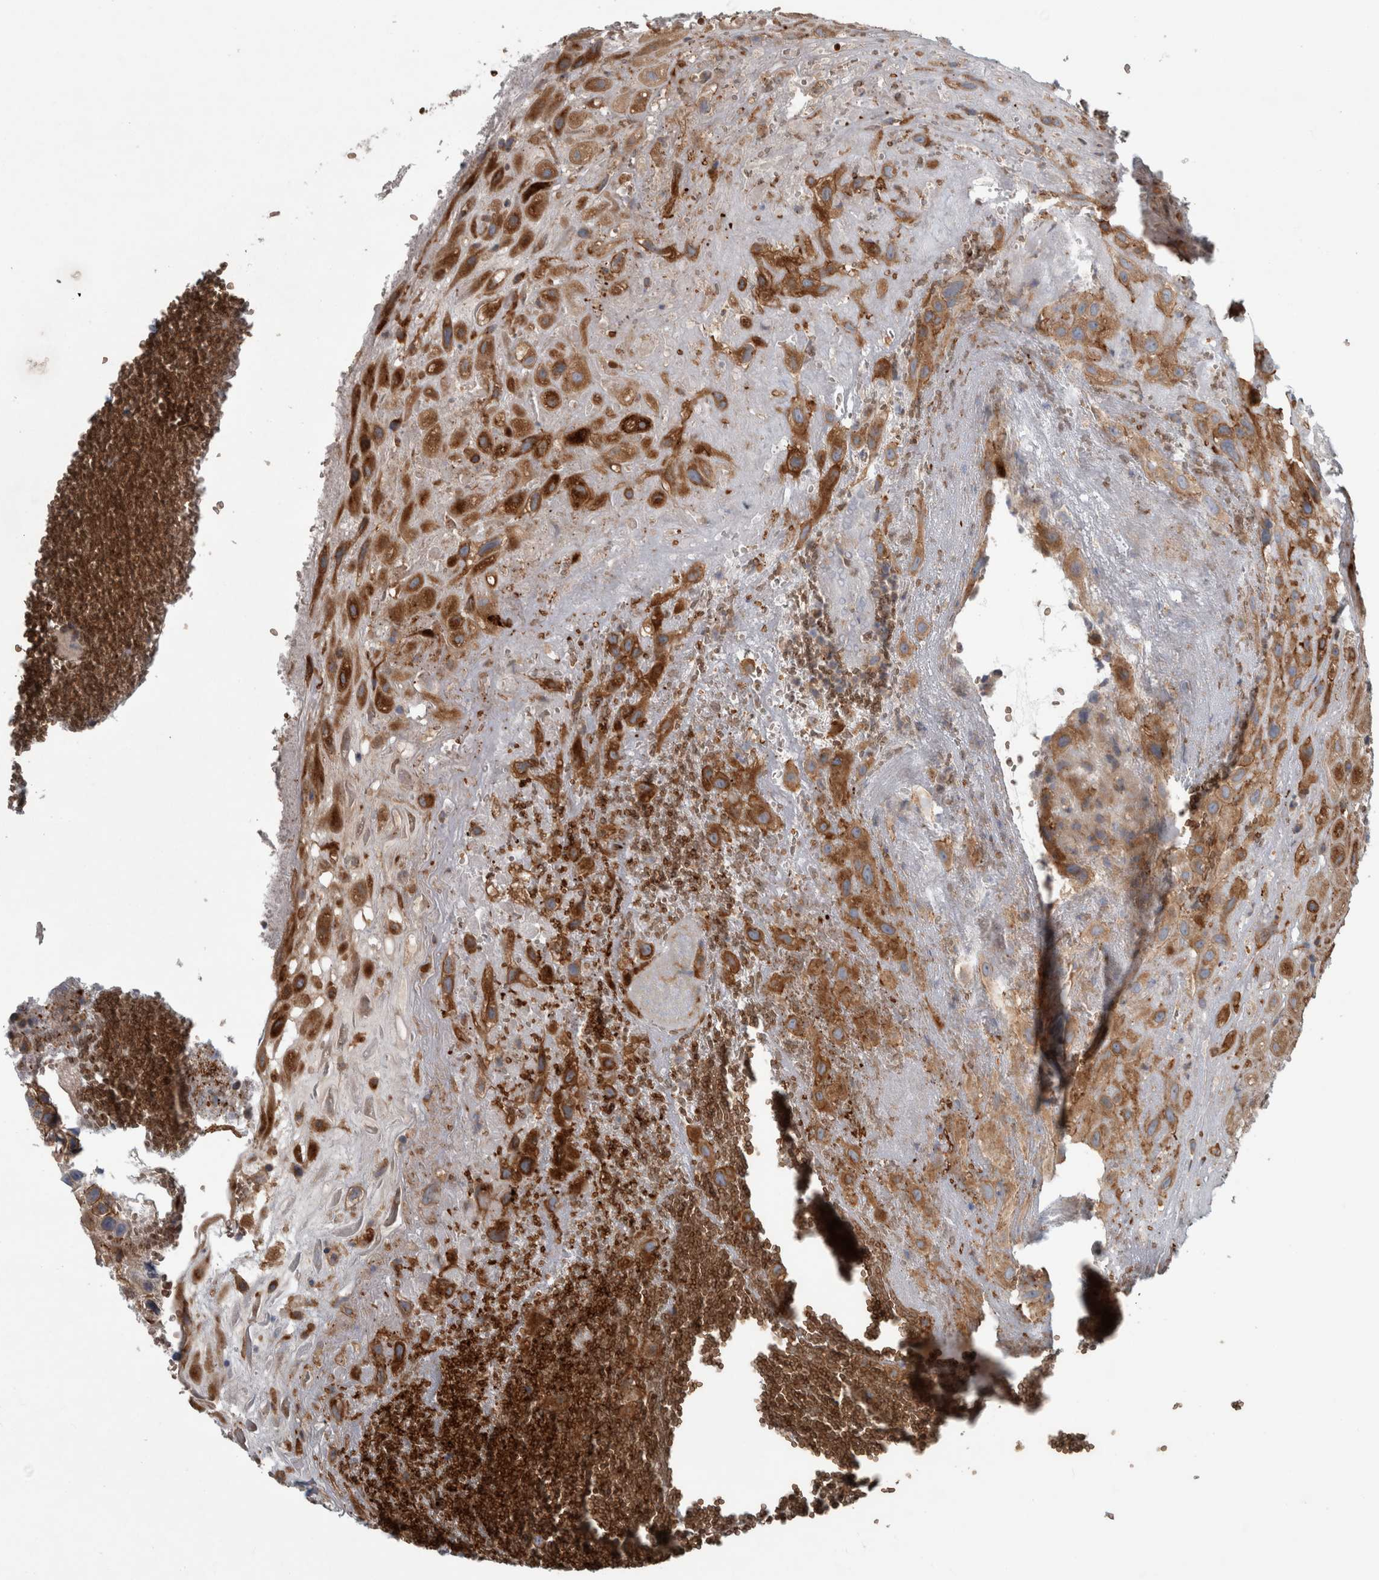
{"staining": {"intensity": "strong", "quantity": ">75%", "location": "cytoplasmic/membranous"}, "tissue": "placenta", "cell_type": "Decidual cells", "image_type": "normal", "snomed": [{"axis": "morphology", "description": "Normal tissue, NOS"}, {"axis": "topography", "description": "Placenta"}], "caption": "The immunohistochemical stain highlights strong cytoplasmic/membranous positivity in decidual cells of normal placenta. The staining is performed using DAB brown chromogen to label protein expression. The nuclei are counter-stained blue using hematoxylin.", "gene": "GLT8D2", "patient": {"sex": "female", "age": 35}}